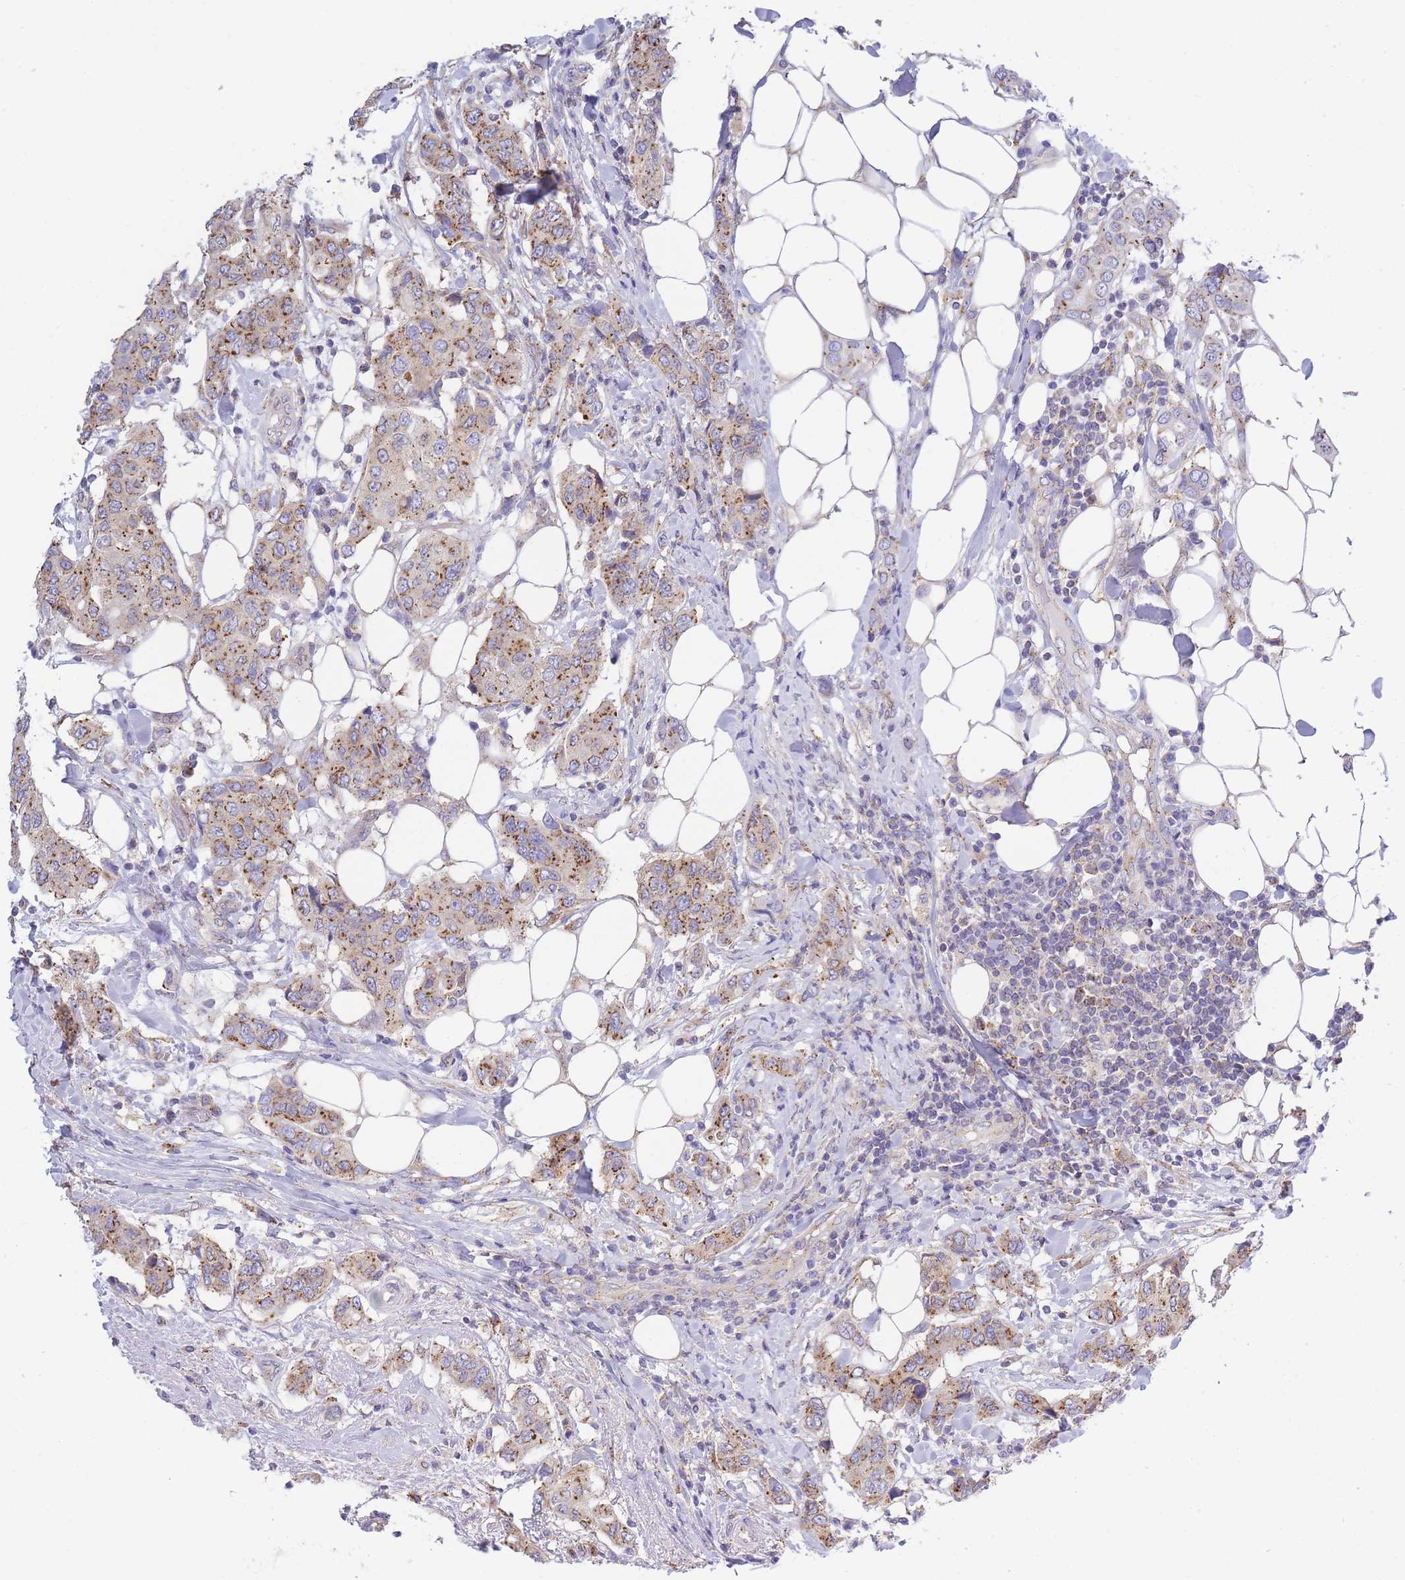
{"staining": {"intensity": "moderate", "quantity": ">75%", "location": "cytoplasmic/membranous"}, "tissue": "breast cancer", "cell_type": "Tumor cells", "image_type": "cancer", "snomed": [{"axis": "morphology", "description": "Lobular carcinoma"}, {"axis": "topography", "description": "Breast"}], "caption": "Immunohistochemistry (IHC) photomicrograph of human breast cancer (lobular carcinoma) stained for a protein (brown), which demonstrates medium levels of moderate cytoplasmic/membranous staining in about >75% of tumor cells.", "gene": "COPG2", "patient": {"sex": "female", "age": 51}}